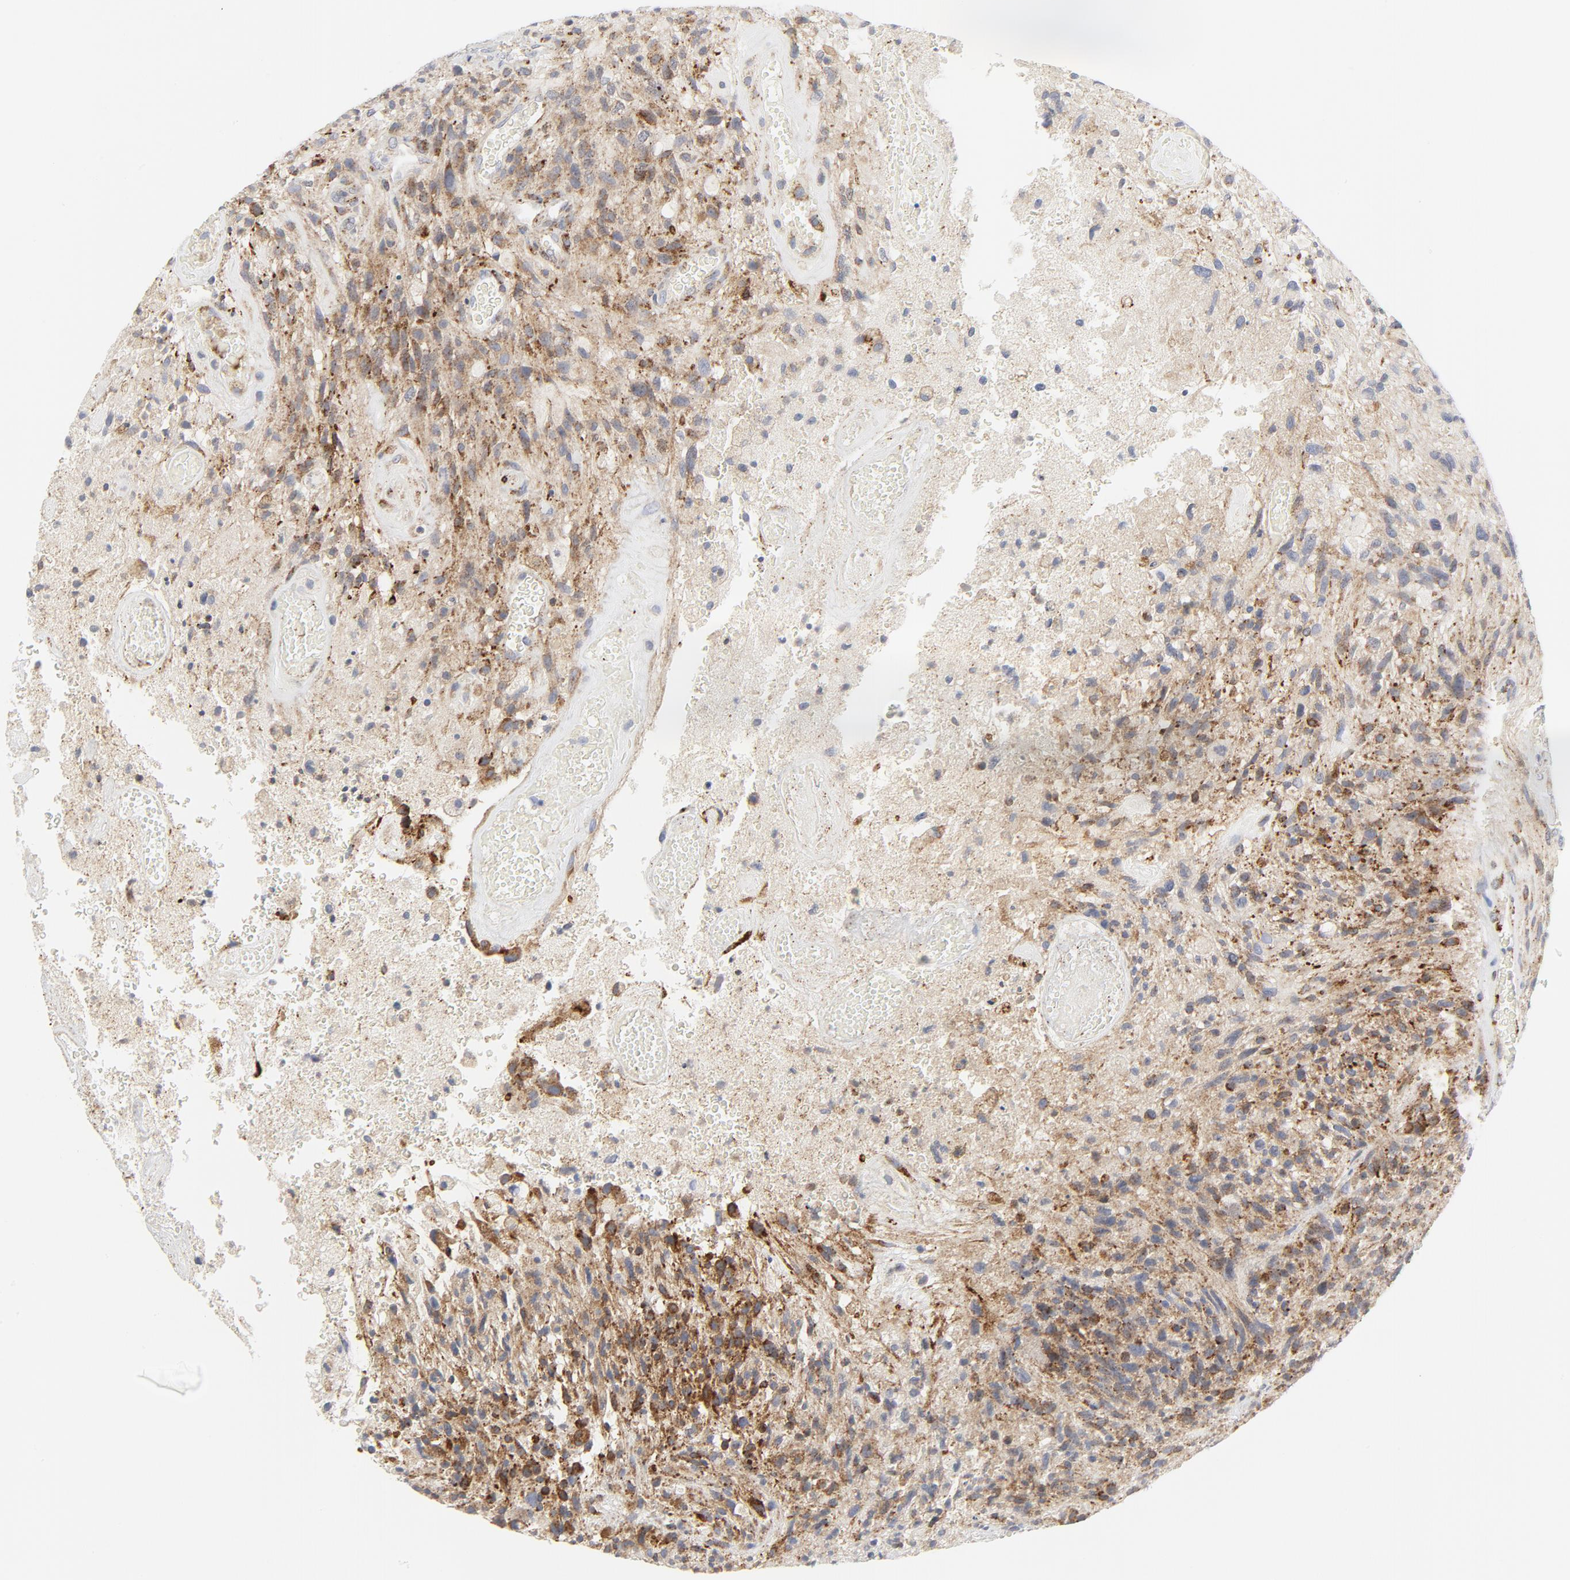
{"staining": {"intensity": "moderate", "quantity": ">75%", "location": "cytoplasmic/membranous"}, "tissue": "glioma", "cell_type": "Tumor cells", "image_type": "cancer", "snomed": [{"axis": "morphology", "description": "Normal tissue, NOS"}, {"axis": "morphology", "description": "Glioma, malignant, High grade"}, {"axis": "topography", "description": "Cerebral cortex"}], "caption": "Immunohistochemical staining of glioma demonstrates moderate cytoplasmic/membranous protein positivity in approximately >75% of tumor cells.", "gene": "LRP6", "patient": {"sex": "male", "age": 75}}